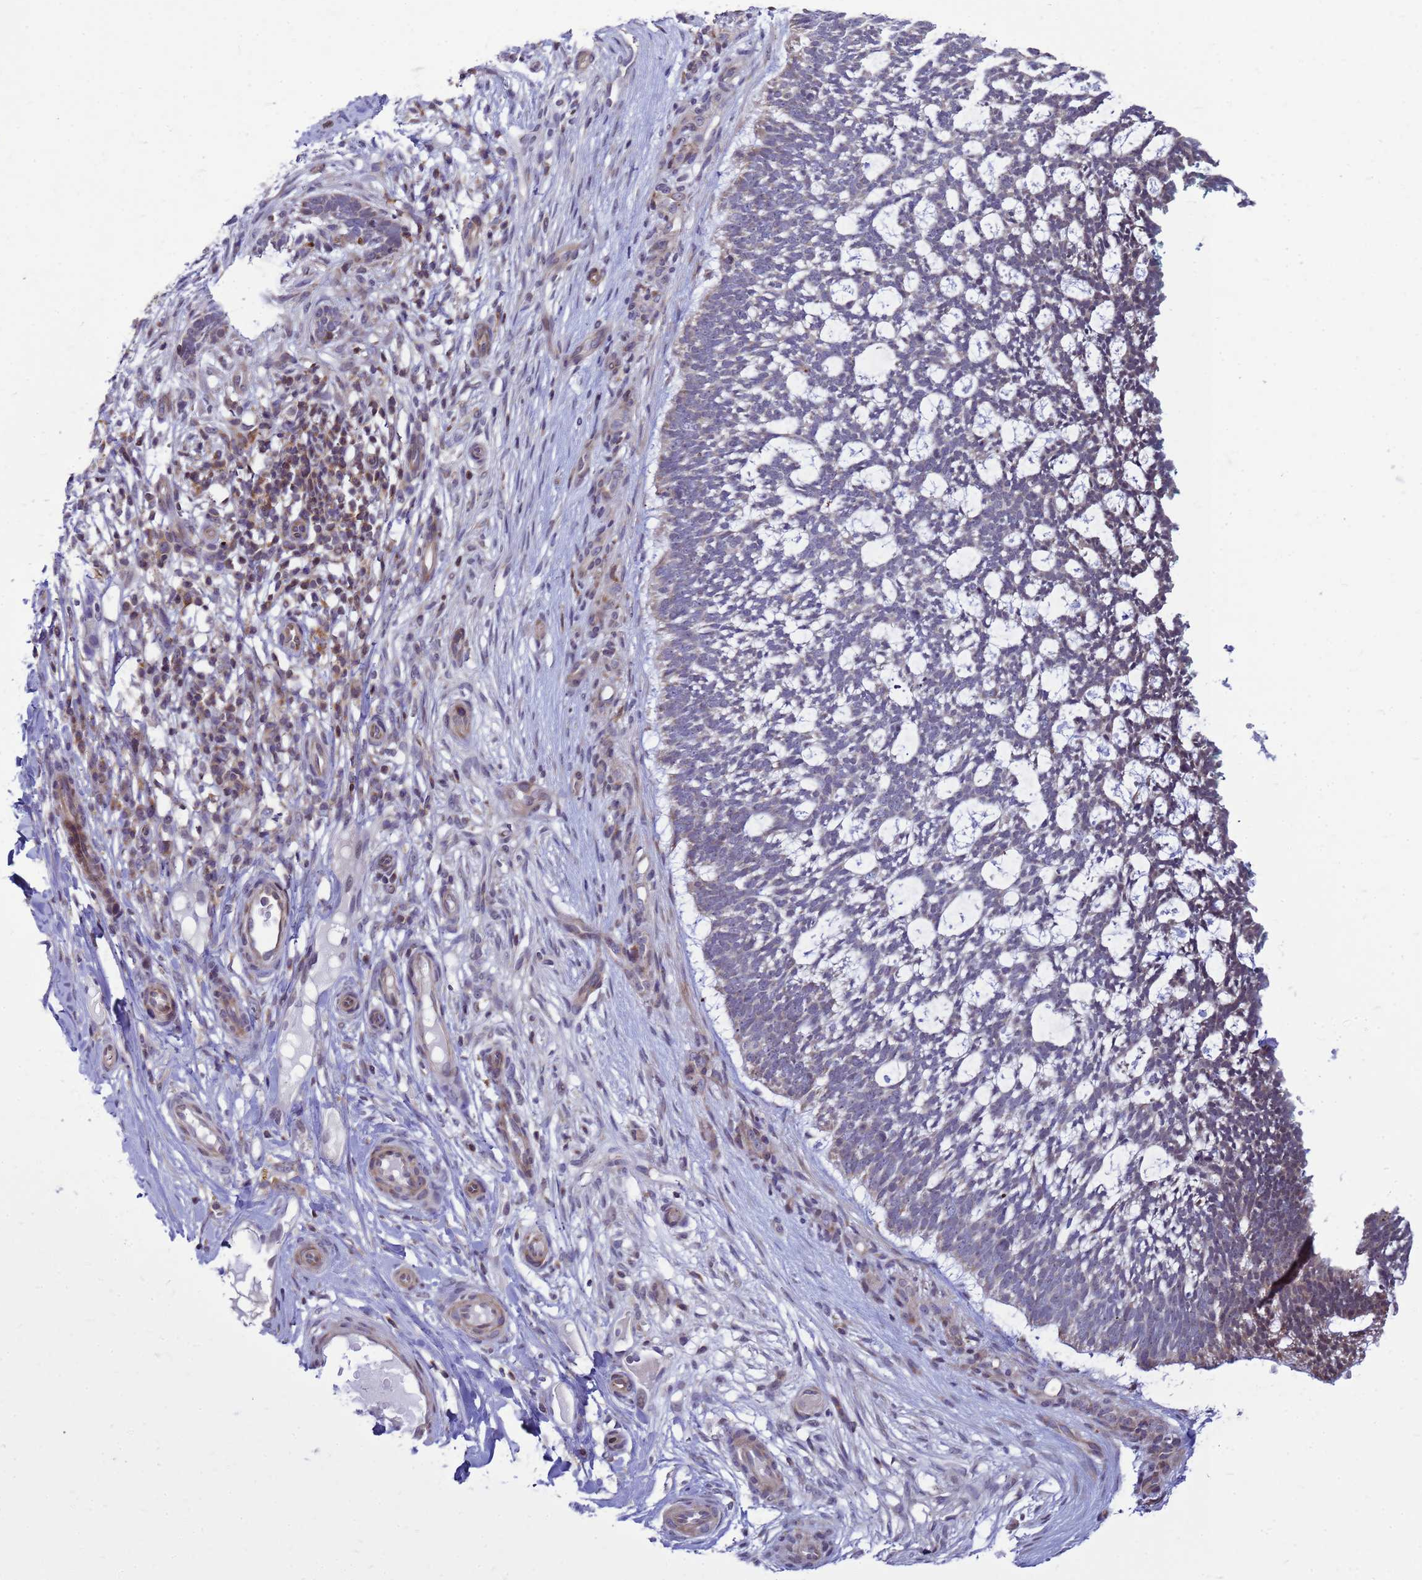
{"staining": {"intensity": "negative", "quantity": "none", "location": "none"}, "tissue": "skin cancer", "cell_type": "Tumor cells", "image_type": "cancer", "snomed": [{"axis": "morphology", "description": "Basal cell carcinoma"}, {"axis": "topography", "description": "Skin"}], "caption": "High magnification brightfield microscopy of skin cancer (basal cell carcinoma) stained with DAB (brown) and counterstained with hematoxylin (blue): tumor cells show no significant expression.", "gene": "C12orf43", "patient": {"sex": "male", "age": 88}}